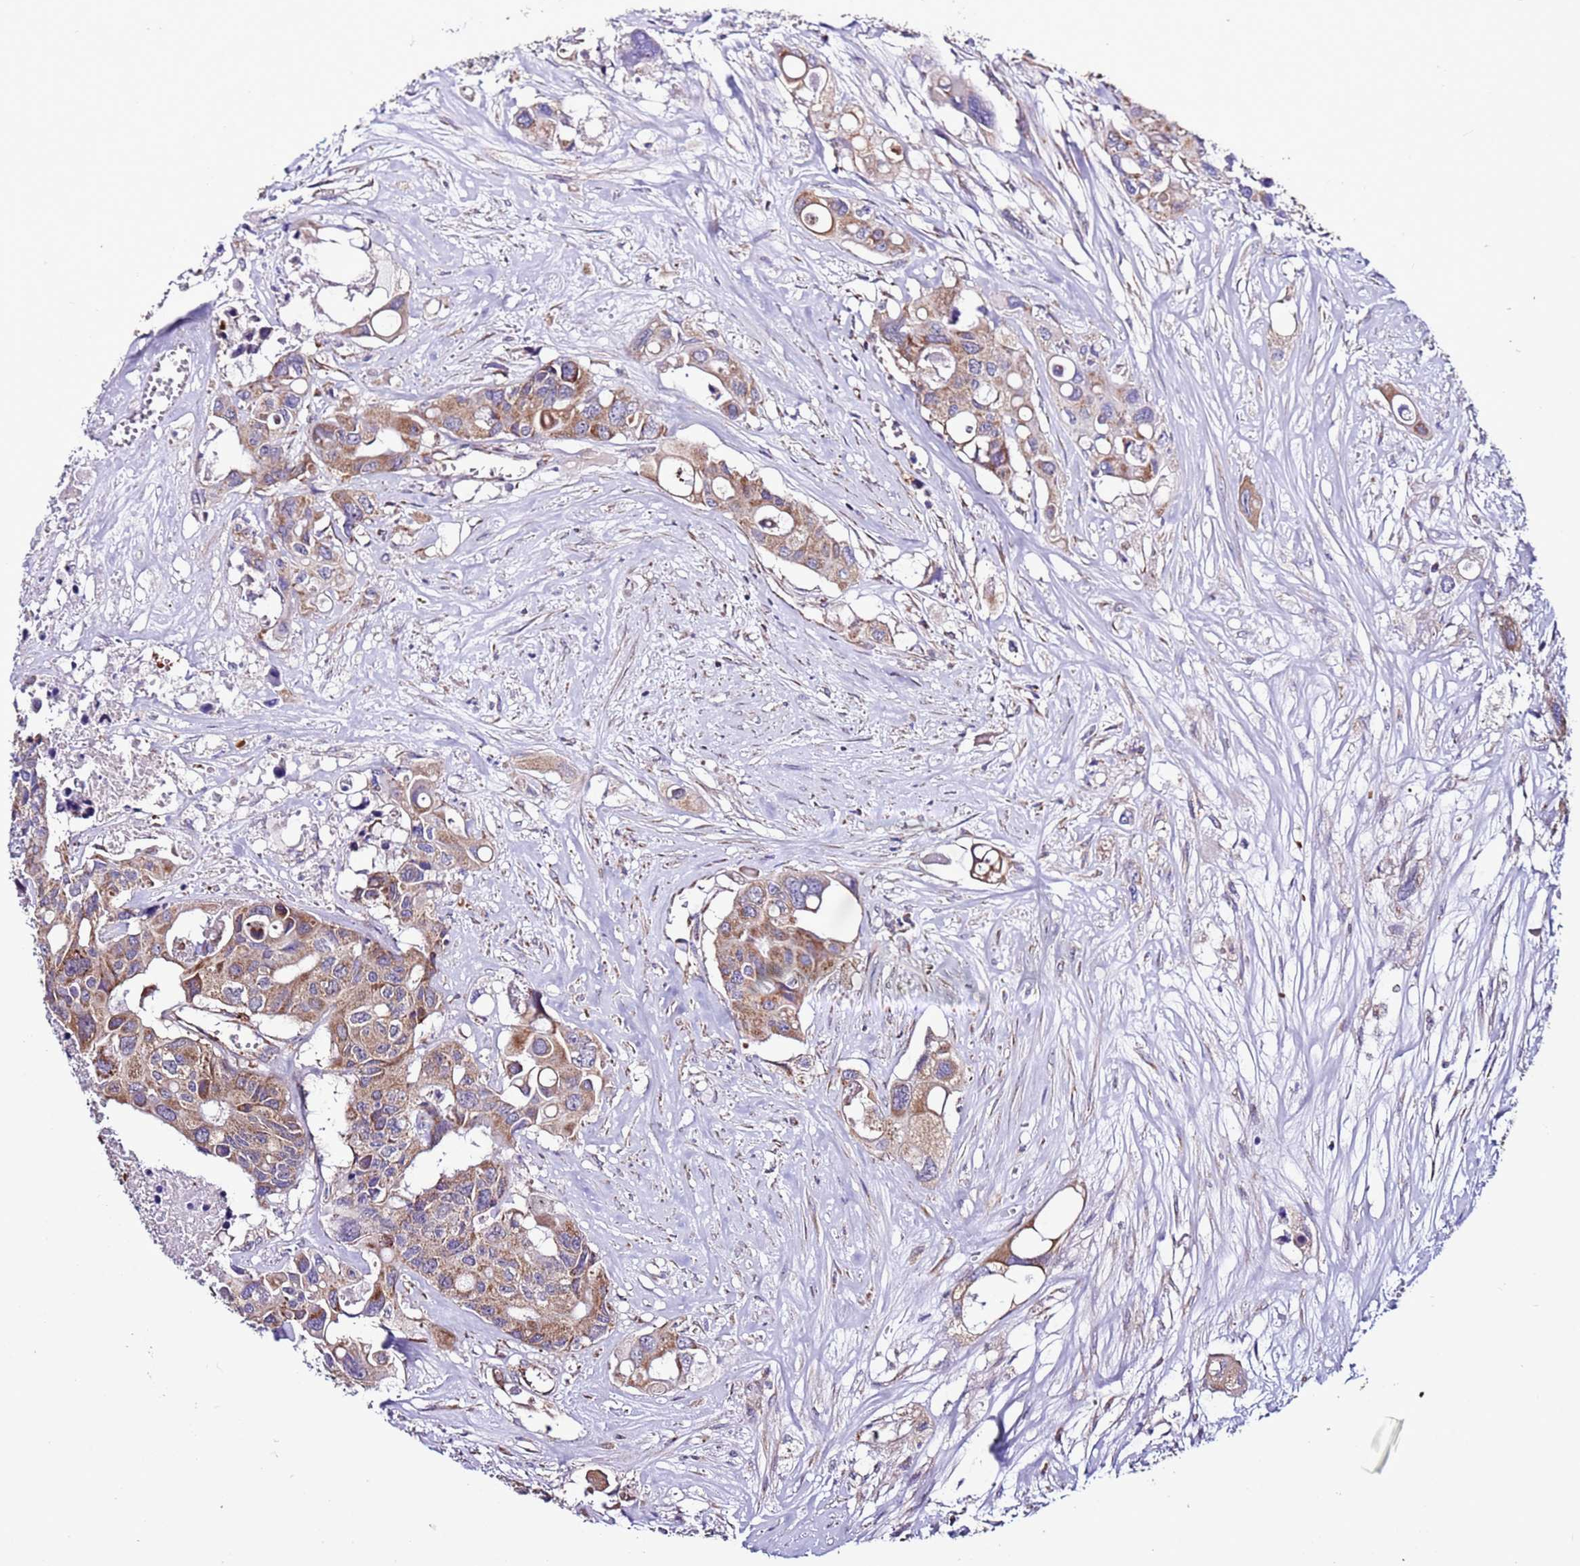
{"staining": {"intensity": "moderate", "quantity": ">75%", "location": "cytoplasmic/membranous"}, "tissue": "colorectal cancer", "cell_type": "Tumor cells", "image_type": "cancer", "snomed": [{"axis": "morphology", "description": "Adenocarcinoma, NOS"}, {"axis": "topography", "description": "Colon"}], "caption": "IHC photomicrograph of colorectal cancer (adenocarcinoma) stained for a protein (brown), which shows medium levels of moderate cytoplasmic/membranous positivity in approximately >75% of tumor cells.", "gene": "AHI1", "patient": {"sex": "male", "age": 77}}